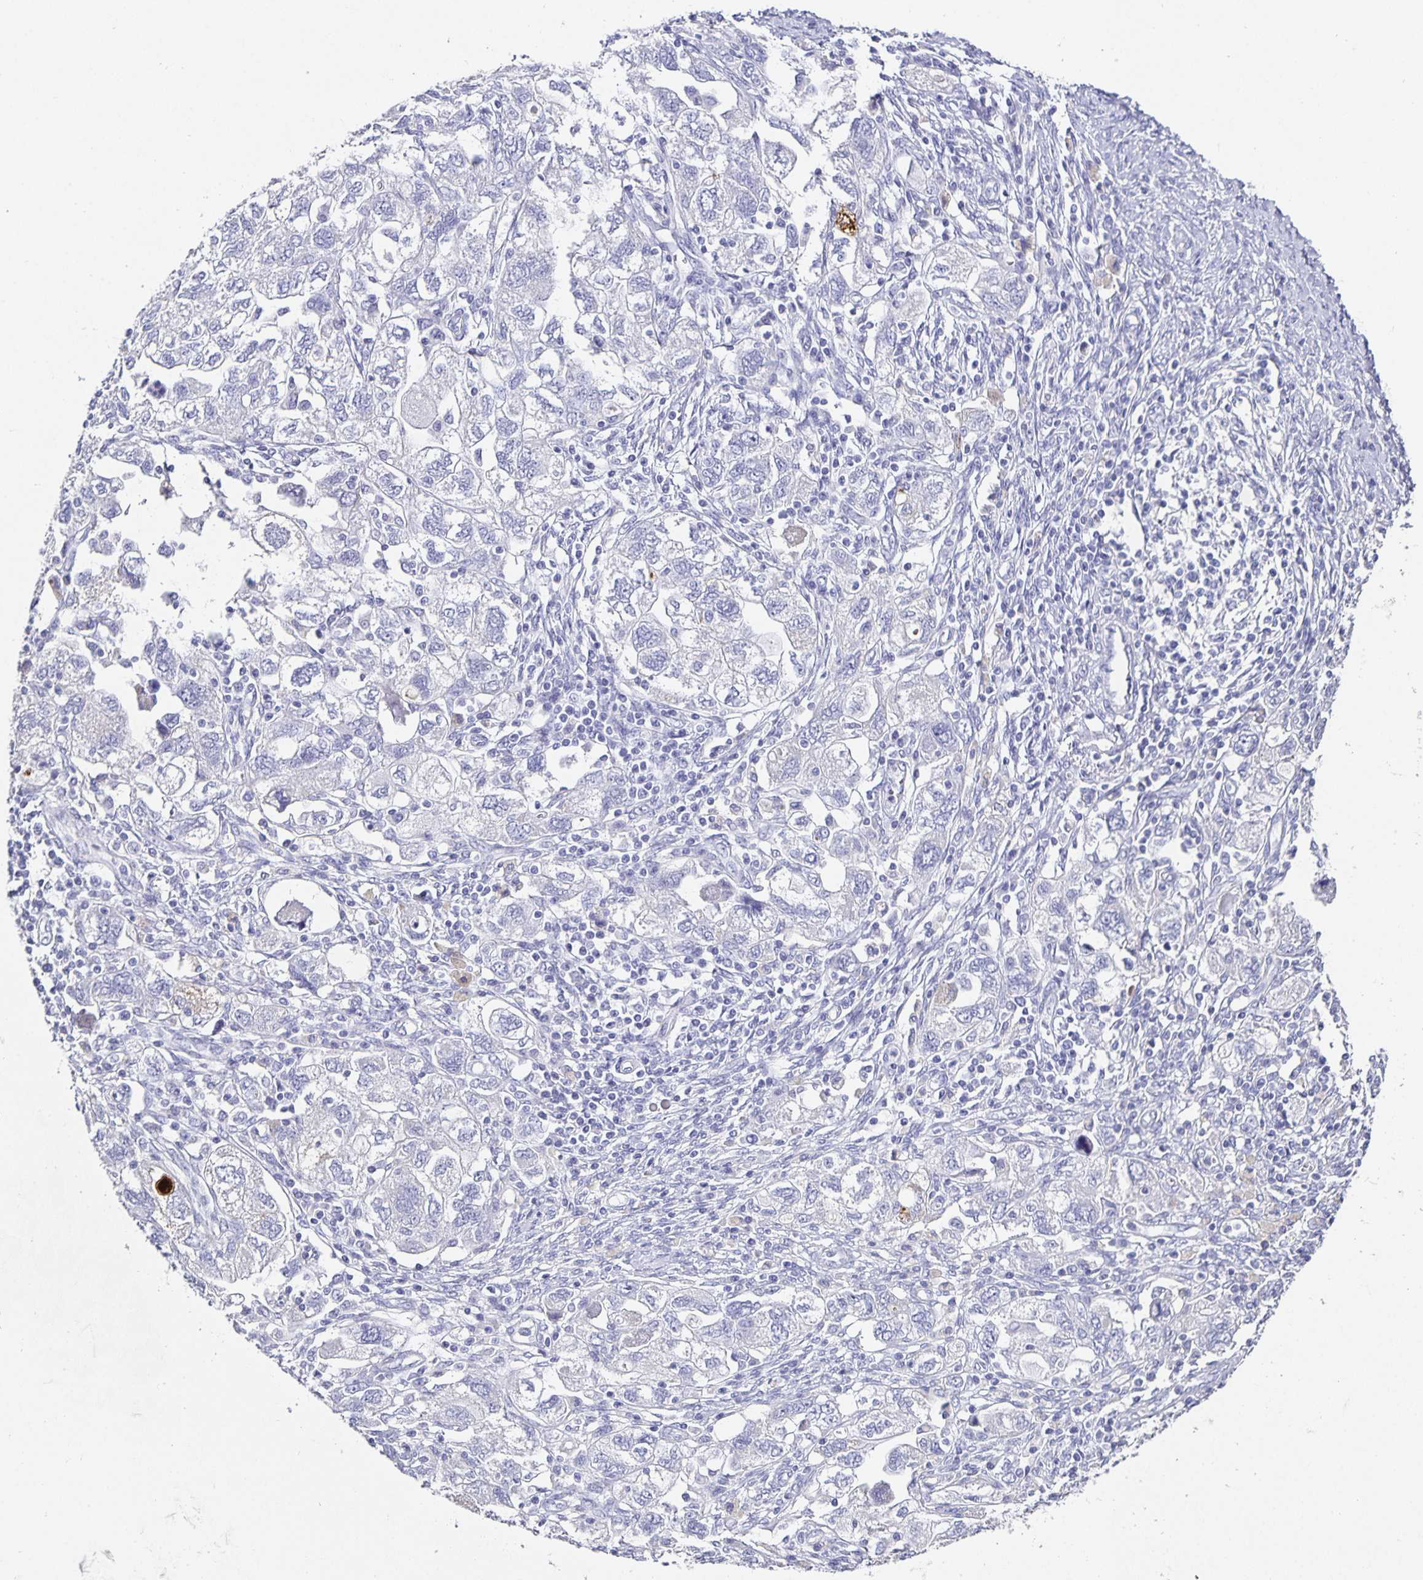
{"staining": {"intensity": "negative", "quantity": "none", "location": "none"}, "tissue": "ovarian cancer", "cell_type": "Tumor cells", "image_type": "cancer", "snomed": [{"axis": "morphology", "description": "Carcinoma, NOS"}, {"axis": "morphology", "description": "Cystadenocarcinoma, serous, NOS"}, {"axis": "topography", "description": "Ovary"}], "caption": "An immunohistochemistry (IHC) micrograph of ovarian serous cystadenocarcinoma is shown. There is no staining in tumor cells of ovarian serous cystadenocarcinoma.", "gene": "CHGA", "patient": {"sex": "female", "age": 69}}